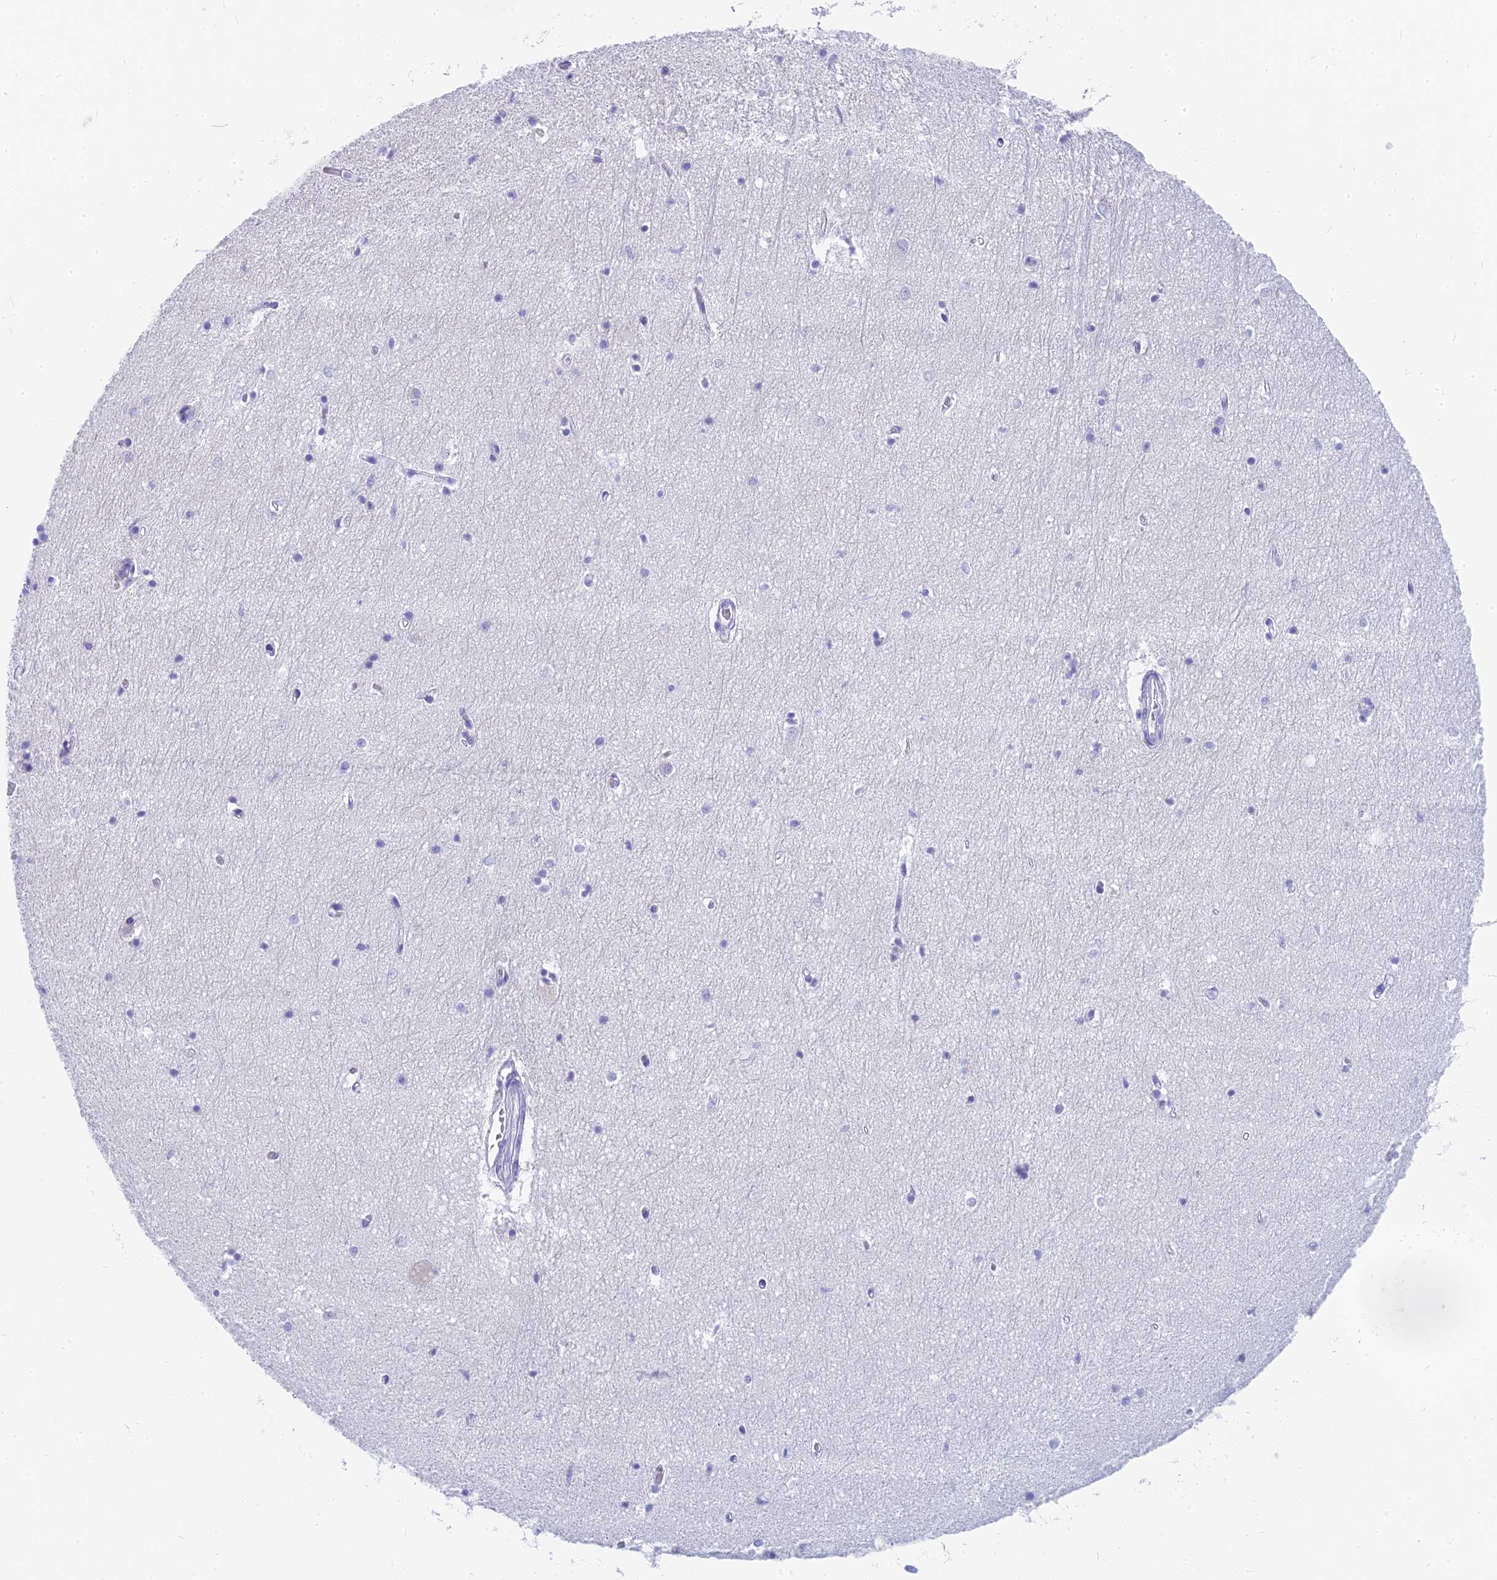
{"staining": {"intensity": "negative", "quantity": "none", "location": "none"}, "tissue": "hippocampus", "cell_type": "Glial cells", "image_type": "normal", "snomed": [{"axis": "morphology", "description": "Normal tissue, NOS"}, {"axis": "topography", "description": "Hippocampus"}], "caption": "There is no significant expression in glial cells of hippocampus. Nuclei are stained in blue.", "gene": "SLC36A2", "patient": {"sex": "female", "age": 64}}